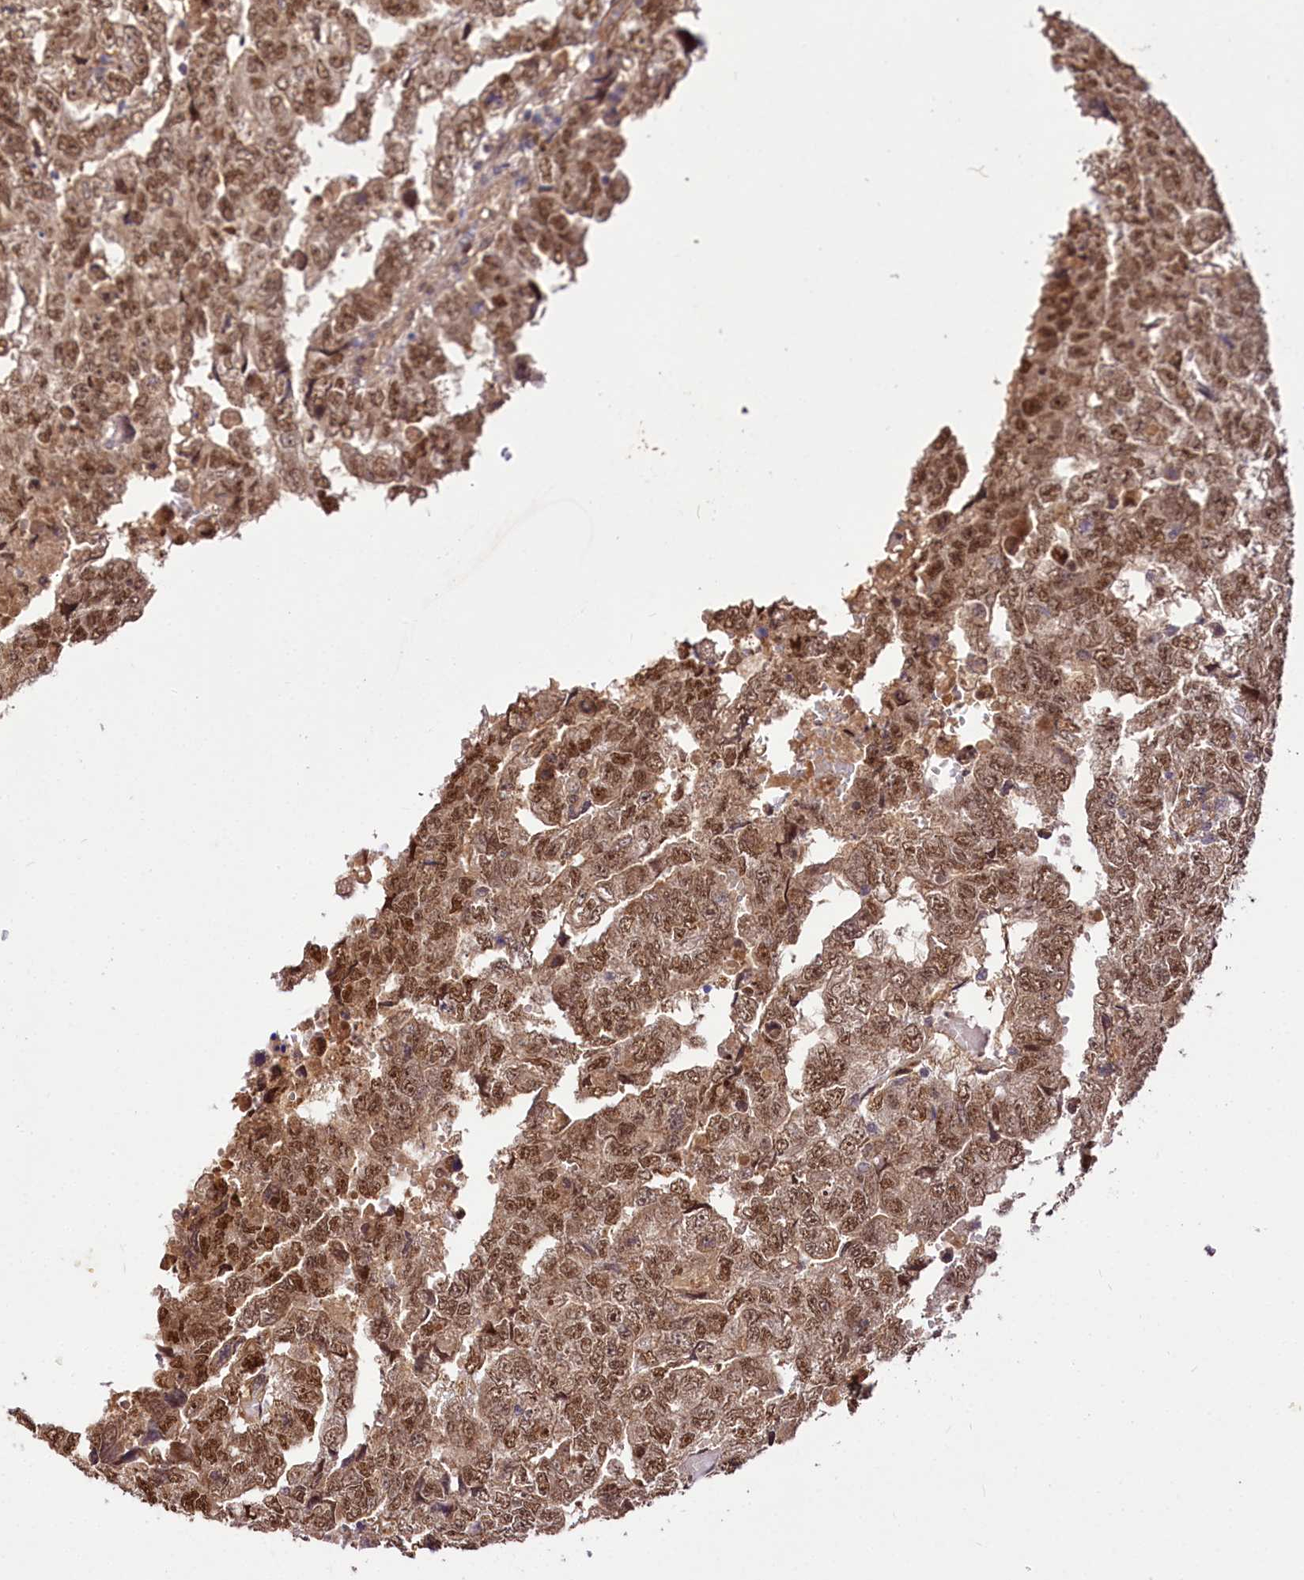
{"staining": {"intensity": "strong", "quantity": ">75%", "location": "nuclear"}, "tissue": "testis cancer", "cell_type": "Tumor cells", "image_type": "cancer", "snomed": [{"axis": "morphology", "description": "Carcinoma, Embryonal, NOS"}, {"axis": "topography", "description": "Testis"}], "caption": "Brown immunohistochemical staining in embryonal carcinoma (testis) displays strong nuclear positivity in about >75% of tumor cells.", "gene": "GNL3L", "patient": {"sex": "male", "age": 36}}